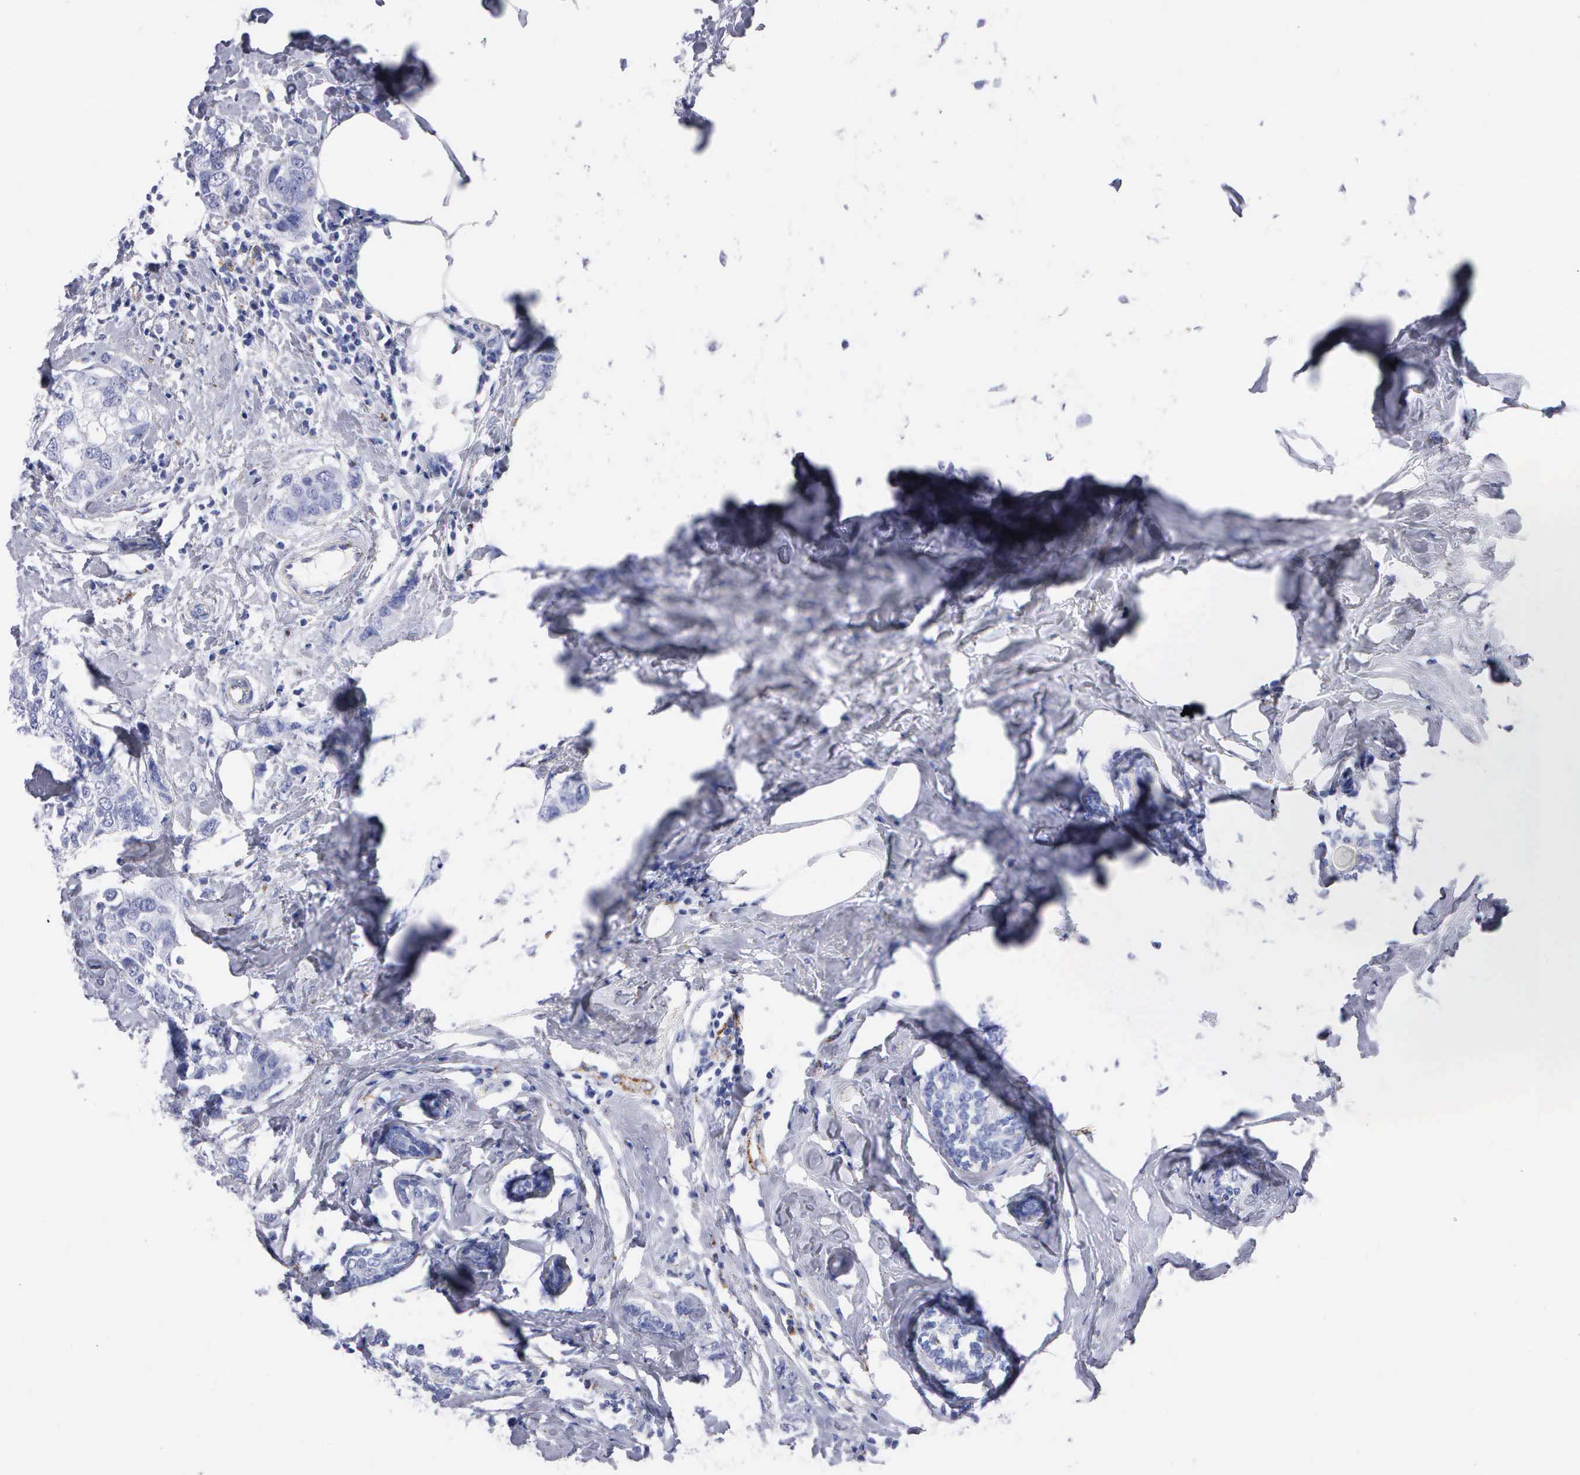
{"staining": {"intensity": "negative", "quantity": "none", "location": "none"}, "tissue": "breast cancer", "cell_type": "Tumor cells", "image_type": "cancer", "snomed": [{"axis": "morphology", "description": "Normal tissue, NOS"}, {"axis": "morphology", "description": "Duct carcinoma"}, {"axis": "topography", "description": "Breast"}], "caption": "DAB (3,3'-diaminobenzidine) immunohistochemical staining of breast cancer exhibits no significant expression in tumor cells. (DAB IHC visualized using brightfield microscopy, high magnification).", "gene": "CTSL", "patient": {"sex": "female", "age": 50}}